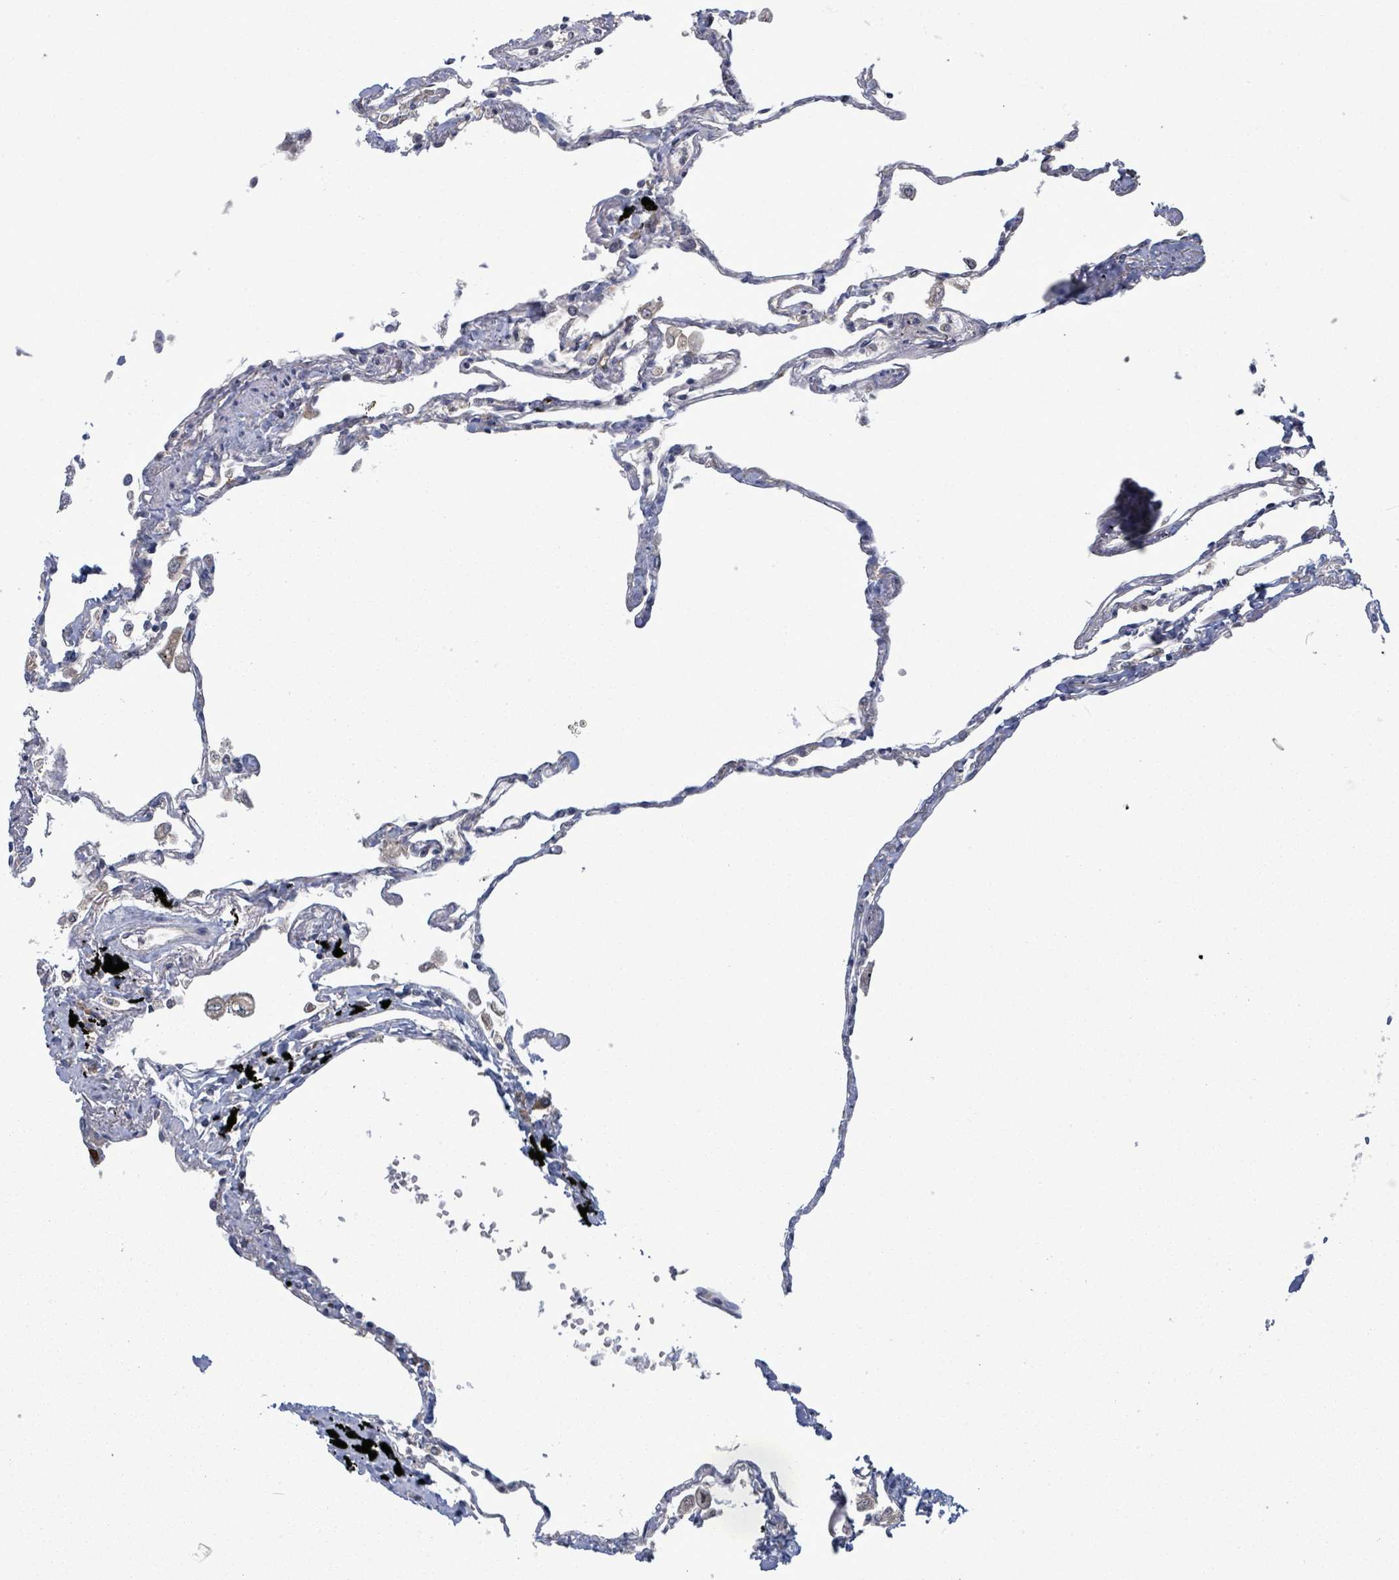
{"staining": {"intensity": "negative", "quantity": "none", "location": "none"}, "tissue": "lung", "cell_type": "Alveolar cells", "image_type": "normal", "snomed": [{"axis": "morphology", "description": "Normal tissue, NOS"}, {"axis": "topography", "description": "Lung"}], "caption": "Lung stained for a protein using IHC shows no positivity alveolar cells.", "gene": "ATP13A1", "patient": {"sex": "female", "age": 67}}